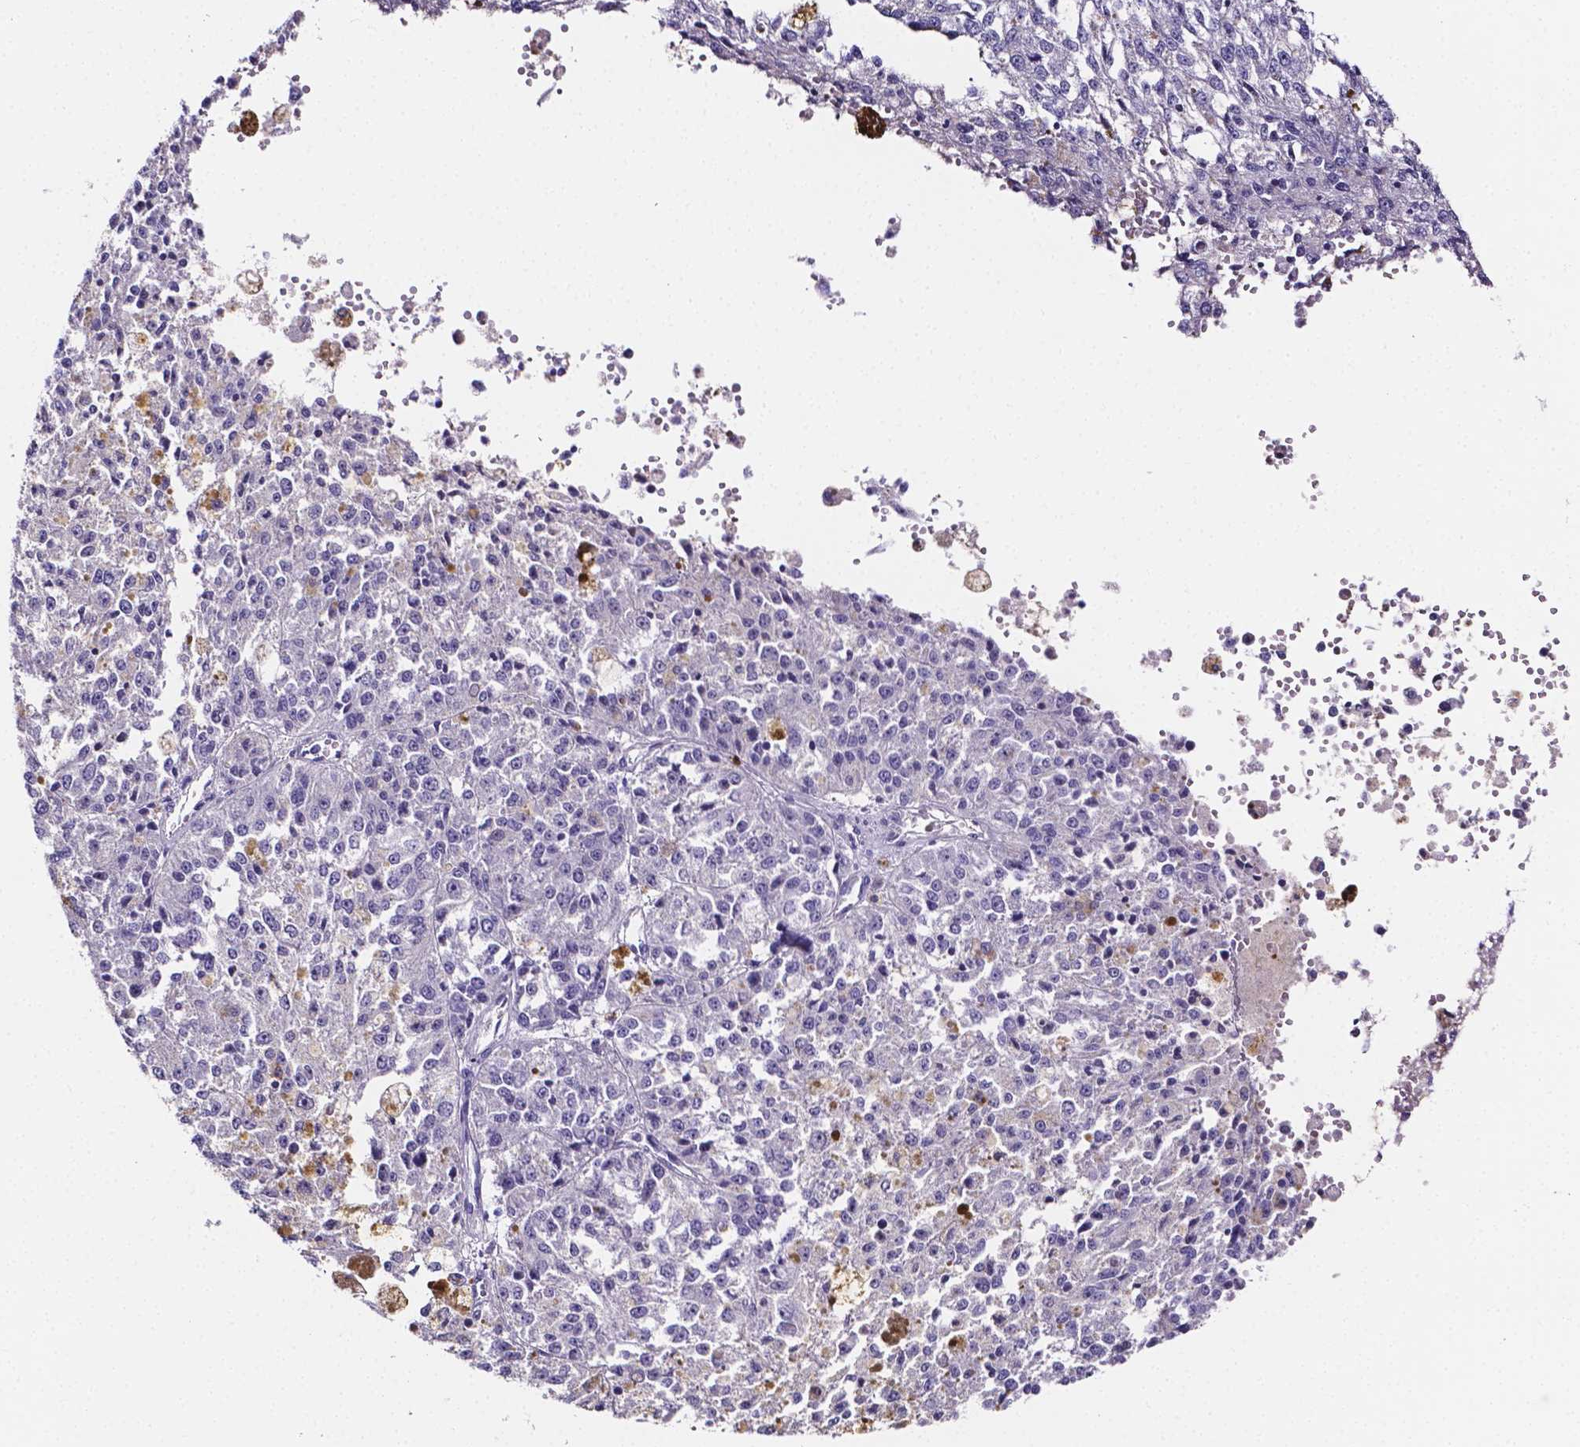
{"staining": {"intensity": "negative", "quantity": "none", "location": "none"}, "tissue": "melanoma", "cell_type": "Tumor cells", "image_type": "cancer", "snomed": [{"axis": "morphology", "description": "Malignant melanoma, Metastatic site"}, {"axis": "topography", "description": "Lymph node"}], "caption": "Photomicrograph shows no significant protein positivity in tumor cells of melanoma. (IHC, brightfield microscopy, high magnification).", "gene": "NRGN", "patient": {"sex": "female", "age": 64}}